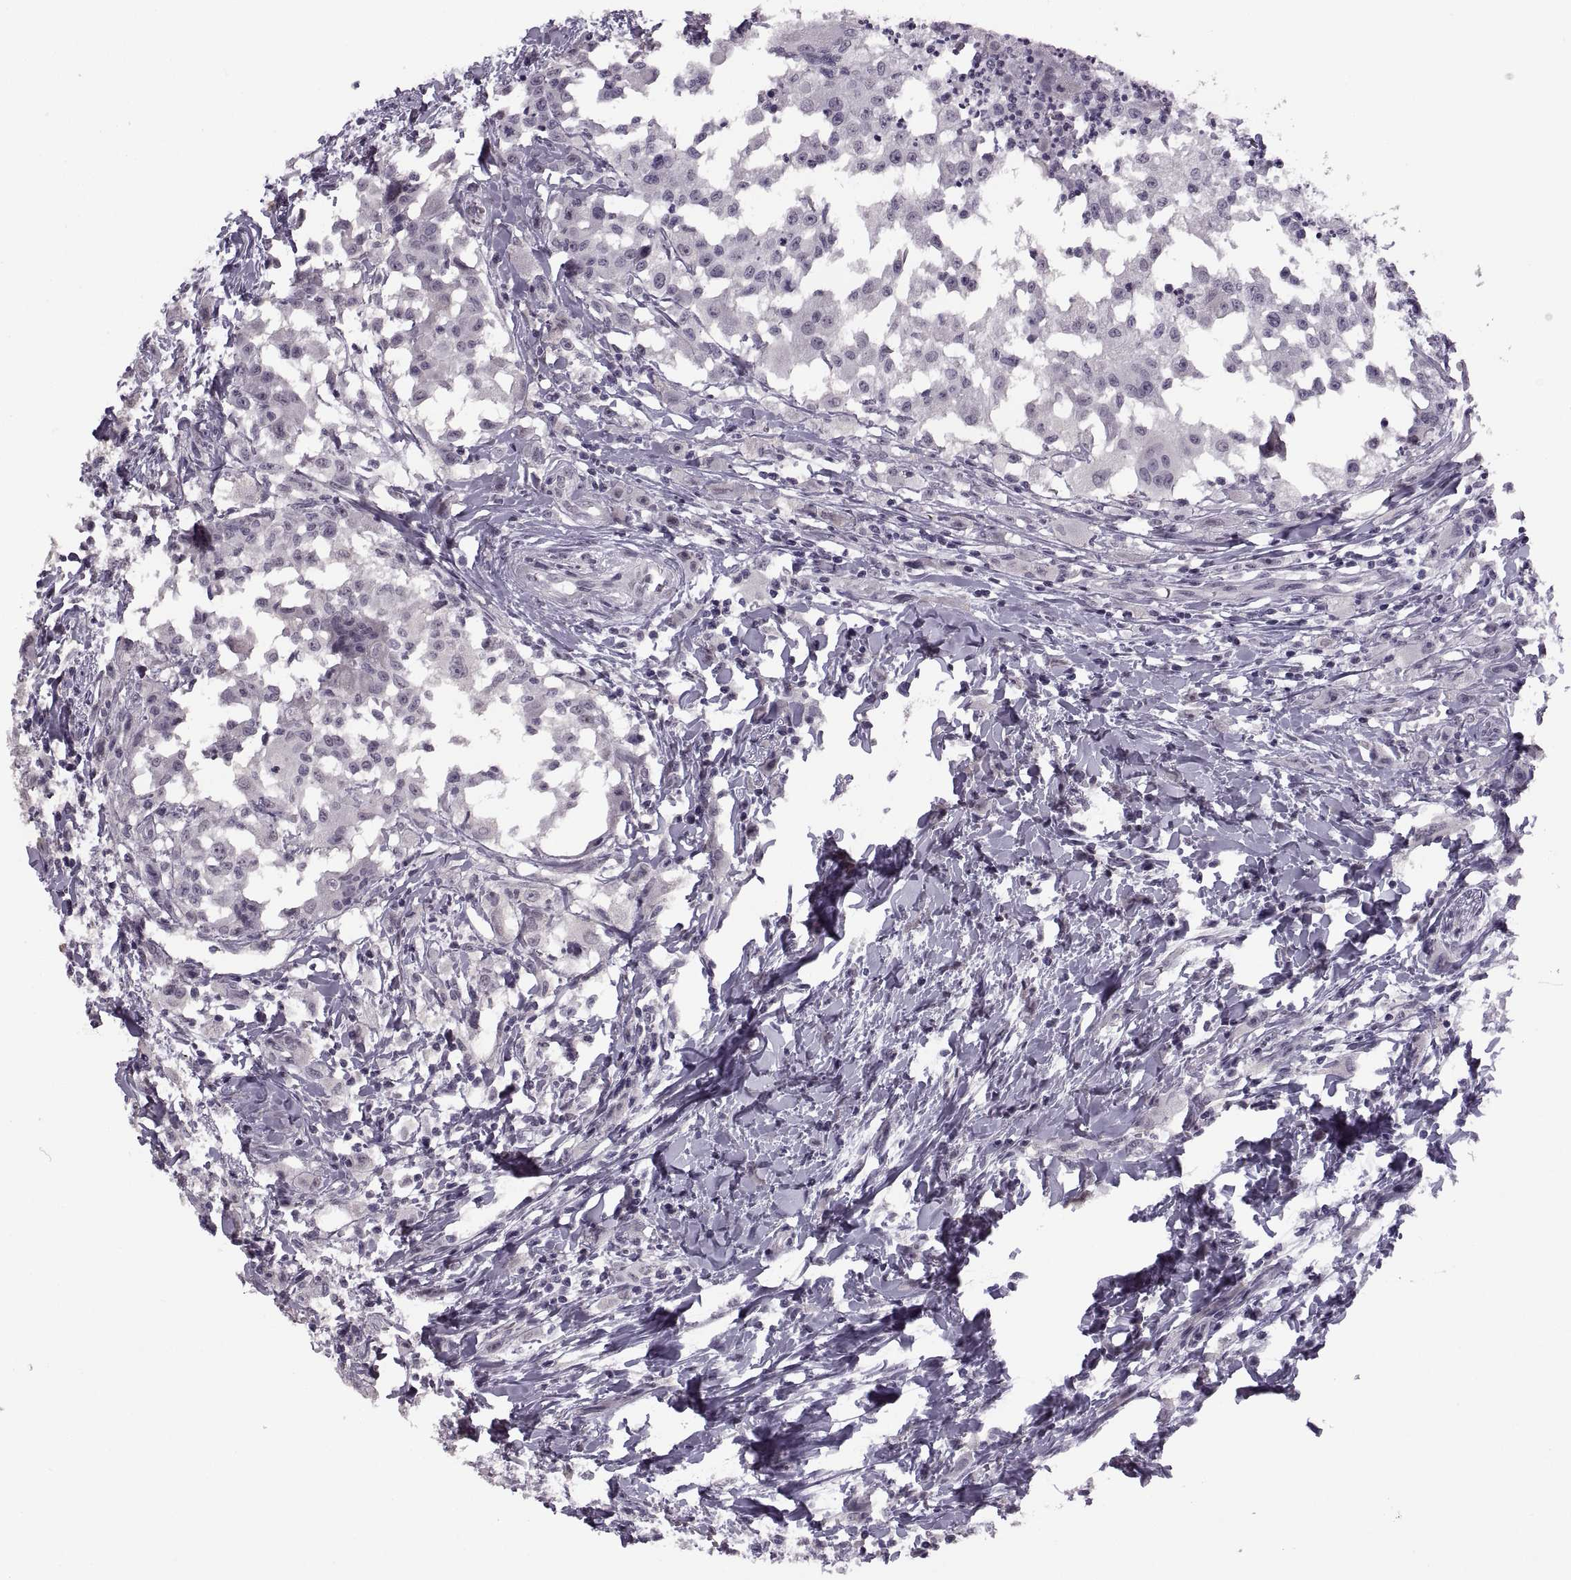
{"staining": {"intensity": "negative", "quantity": "none", "location": "none"}, "tissue": "head and neck cancer", "cell_type": "Tumor cells", "image_type": "cancer", "snomed": [{"axis": "morphology", "description": "Squamous cell carcinoma, NOS"}, {"axis": "morphology", "description": "Squamous cell carcinoma, metastatic, NOS"}, {"axis": "topography", "description": "Oral tissue"}, {"axis": "topography", "description": "Head-Neck"}], "caption": "This photomicrograph is of head and neck cancer (metastatic squamous cell carcinoma) stained with immunohistochemistry to label a protein in brown with the nuclei are counter-stained blue. There is no staining in tumor cells.", "gene": "PAGE5", "patient": {"sex": "female", "age": 85}}